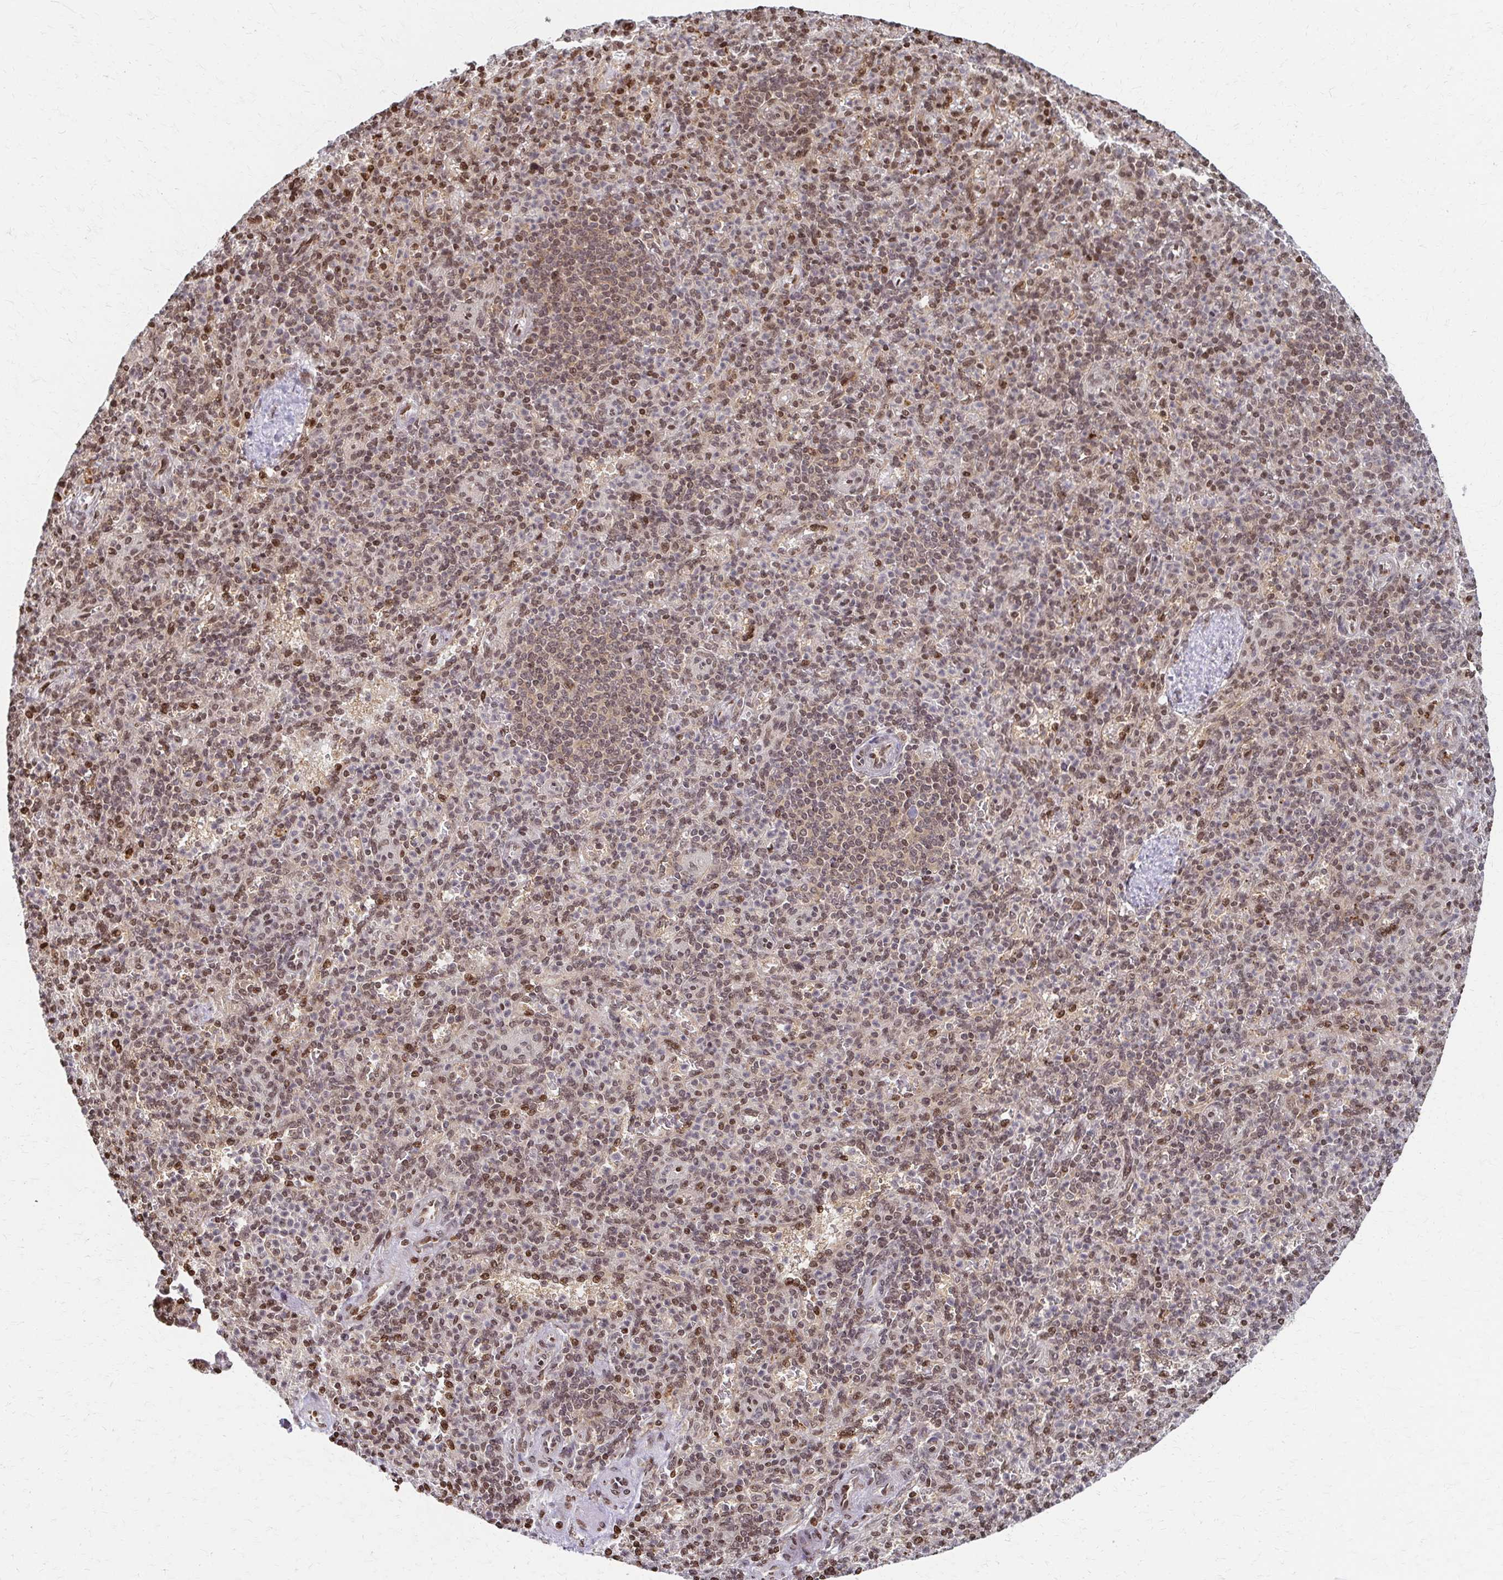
{"staining": {"intensity": "moderate", "quantity": "25%-75%", "location": "nuclear"}, "tissue": "spleen", "cell_type": "Cells in red pulp", "image_type": "normal", "snomed": [{"axis": "morphology", "description": "Normal tissue, NOS"}, {"axis": "topography", "description": "Spleen"}], "caption": "Moderate nuclear protein positivity is seen in about 25%-75% of cells in red pulp in spleen. The protein is shown in brown color, while the nuclei are stained blue.", "gene": "PSMD7", "patient": {"sex": "female", "age": 74}}